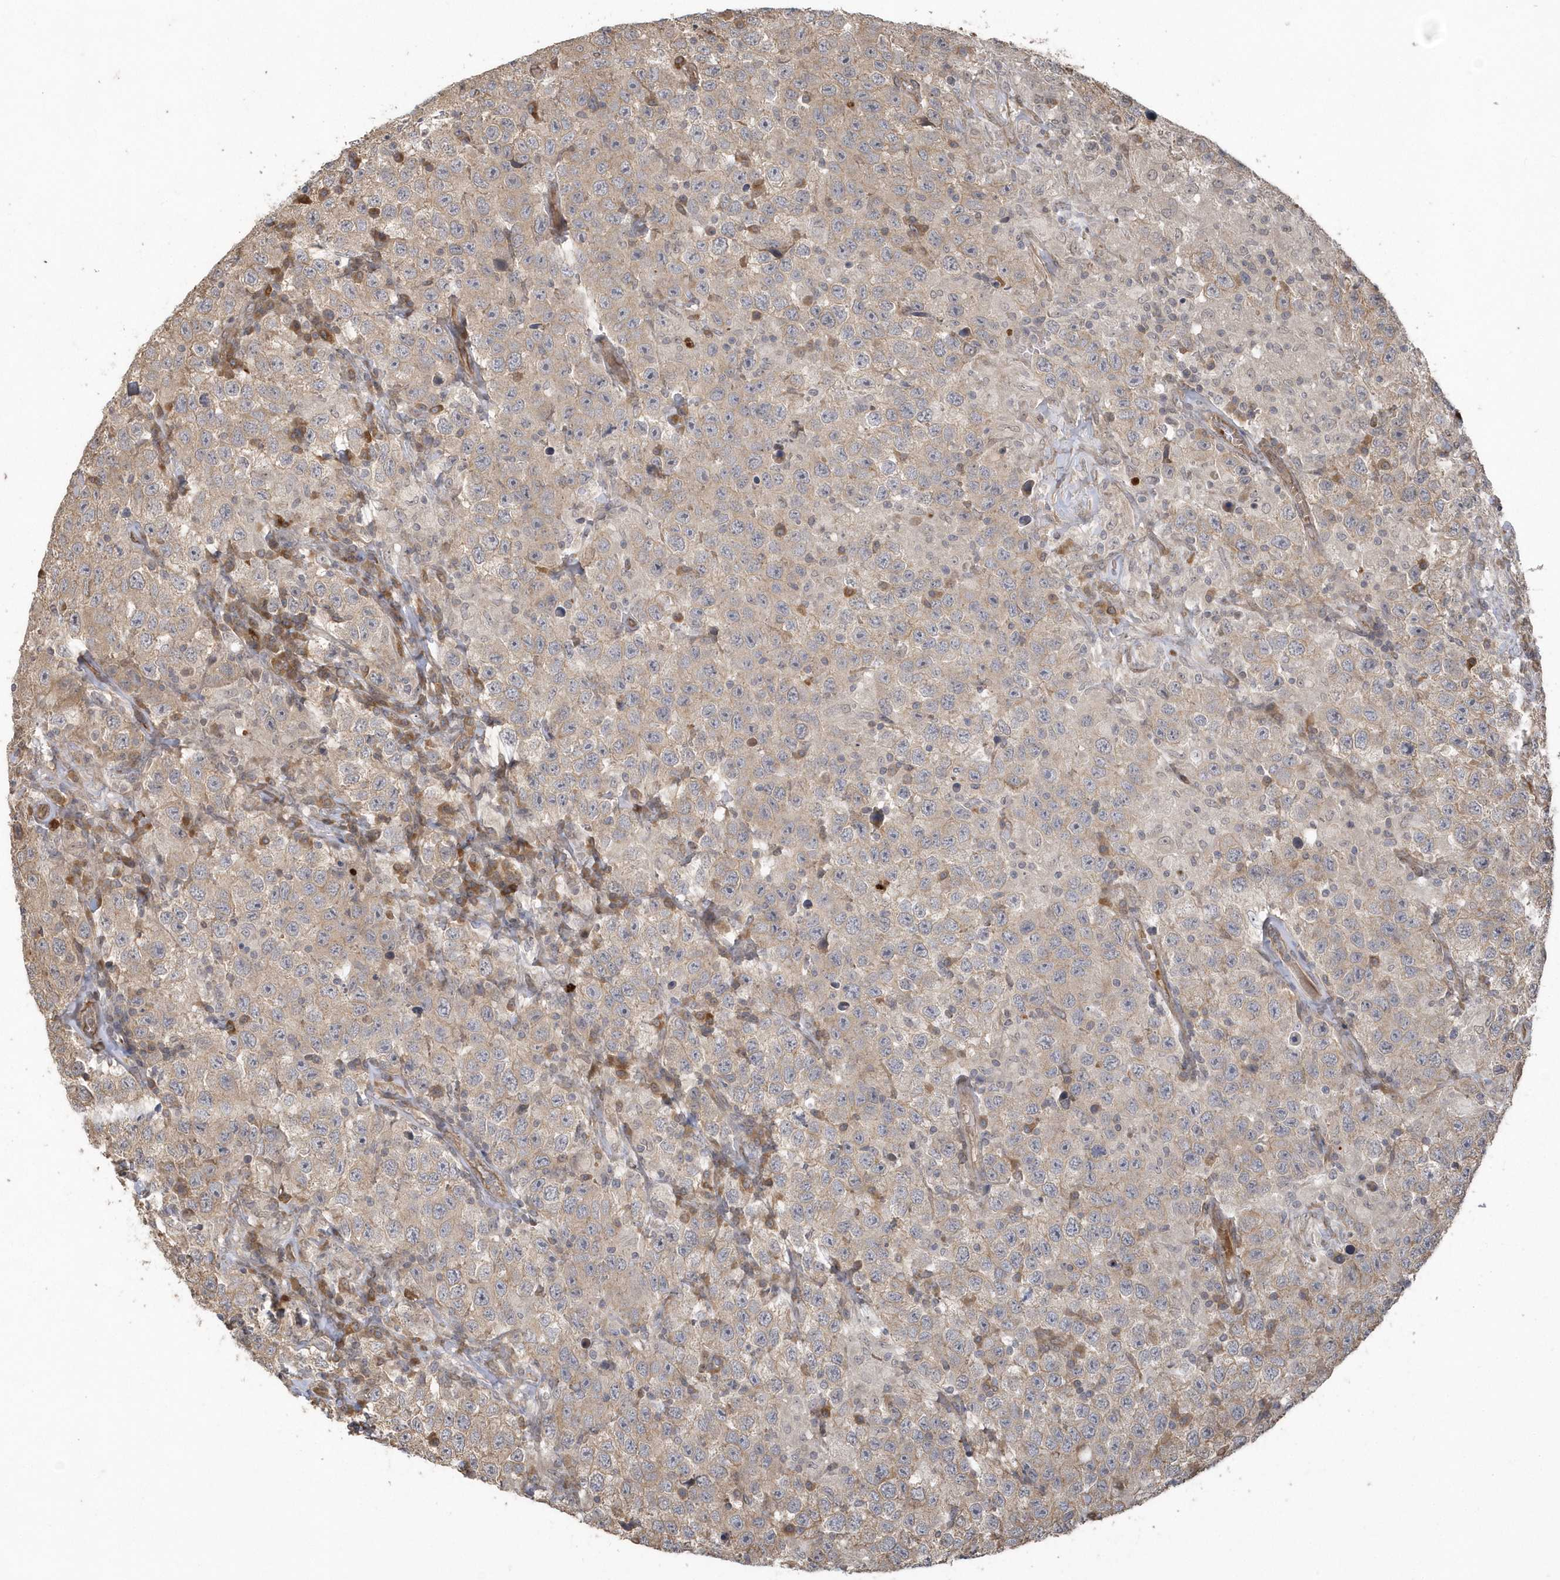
{"staining": {"intensity": "weak", "quantity": ">75%", "location": "cytoplasmic/membranous"}, "tissue": "testis cancer", "cell_type": "Tumor cells", "image_type": "cancer", "snomed": [{"axis": "morphology", "description": "Seminoma, NOS"}, {"axis": "topography", "description": "Testis"}], "caption": "Immunohistochemistry (IHC) (DAB (3,3'-diaminobenzidine)) staining of human seminoma (testis) demonstrates weak cytoplasmic/membranous protein staining in about >75% of tumor cells. Using DAB (brown) and hematoxylin (blue) stains, captured at high magnification using brightfield microscopy.", "gene": "HERPUD1", "patient": {"sex": "male", "age": 41}}